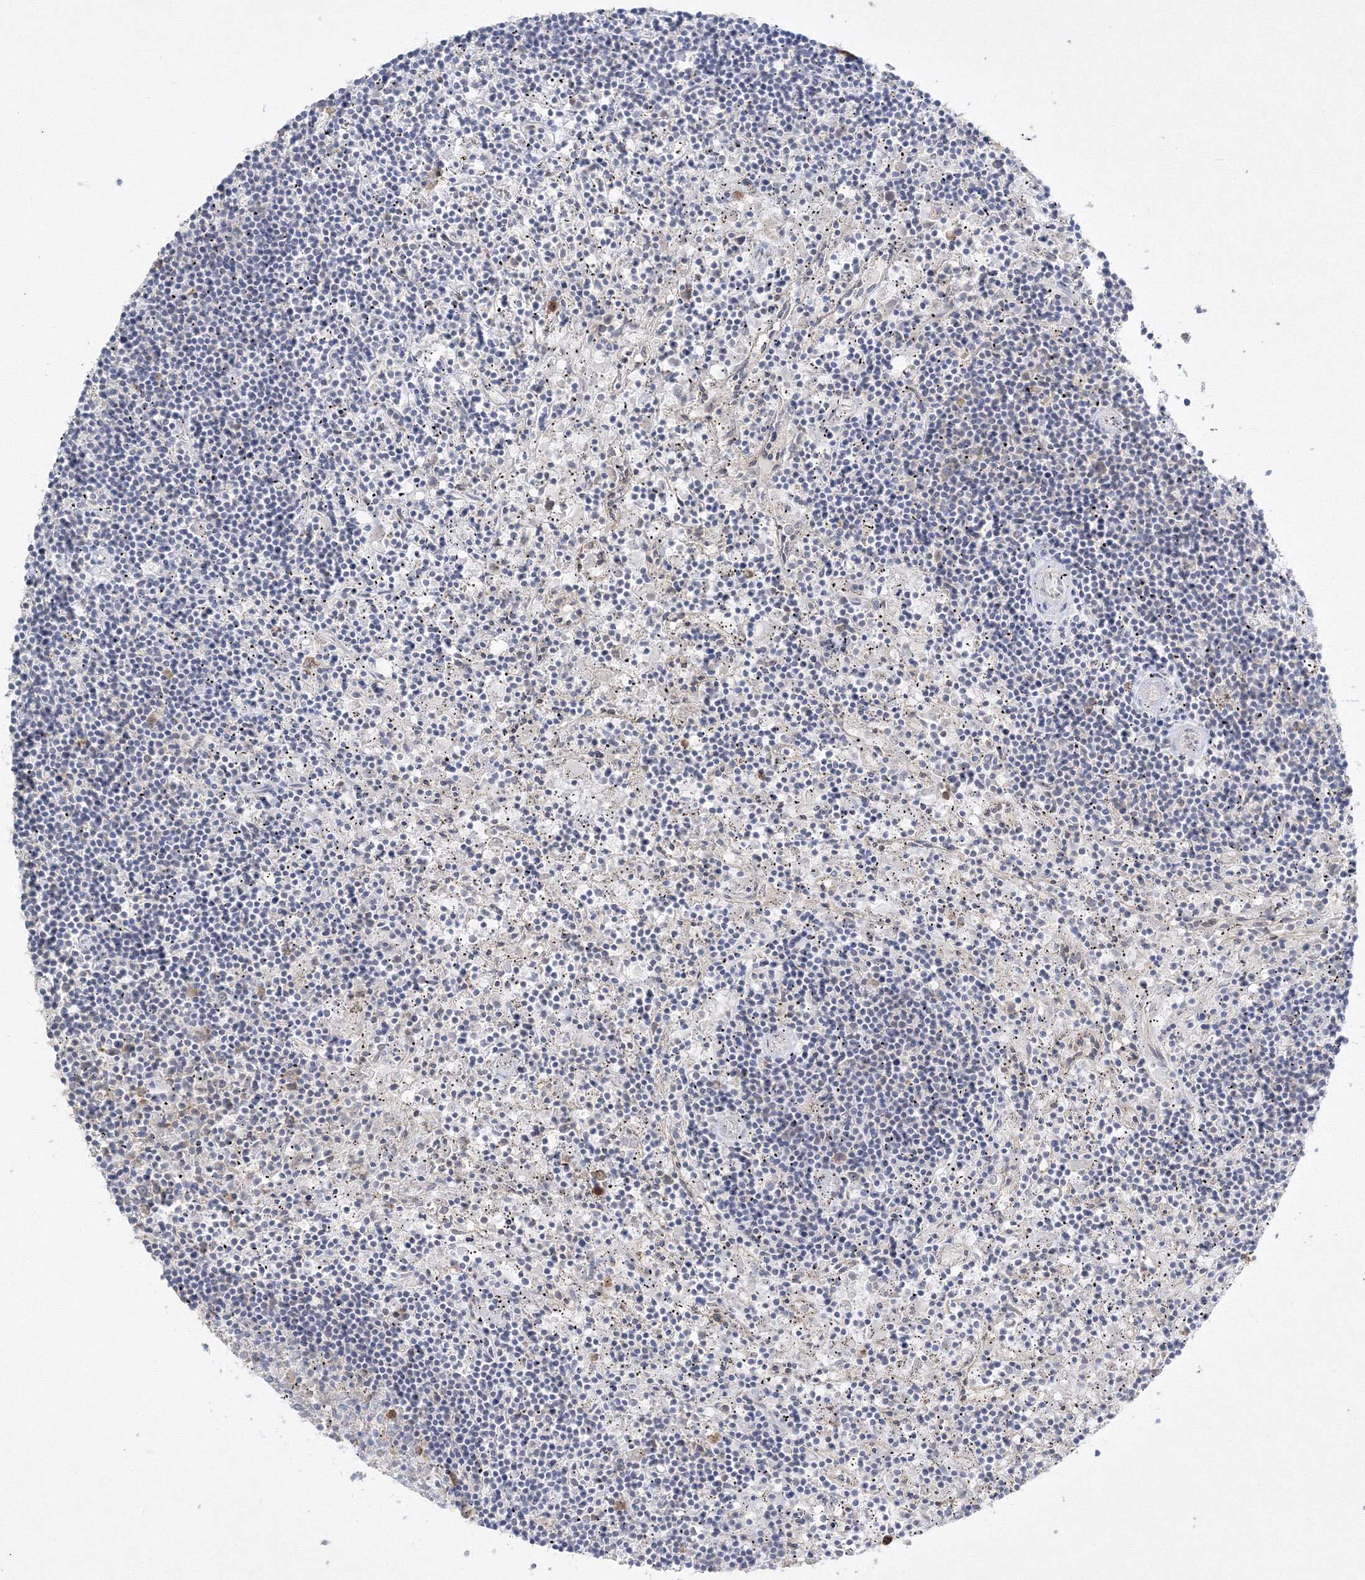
{"staining": {"intensity": "negative", "quantity": "none", "location": "none"}, "tissue": "lymphoma", "cell_type": "Tumor cells", "image_type": "cancer", "snomed": [{"axis": "morphology", "description": "Malignant lymphoma, non-Hodgkin's type, Low grade"}, {"axis": "topography", "description": "Spleen"}], "caption": "This micrograph is of lymphoma stained with immunohistochemistry (IHC) to label a protein in brown with the nuclei are counter-stained blue. There is no positivity in tumor cells.", "gene": "FBXL8", "patient": {"sex": "male", "age": 76}}